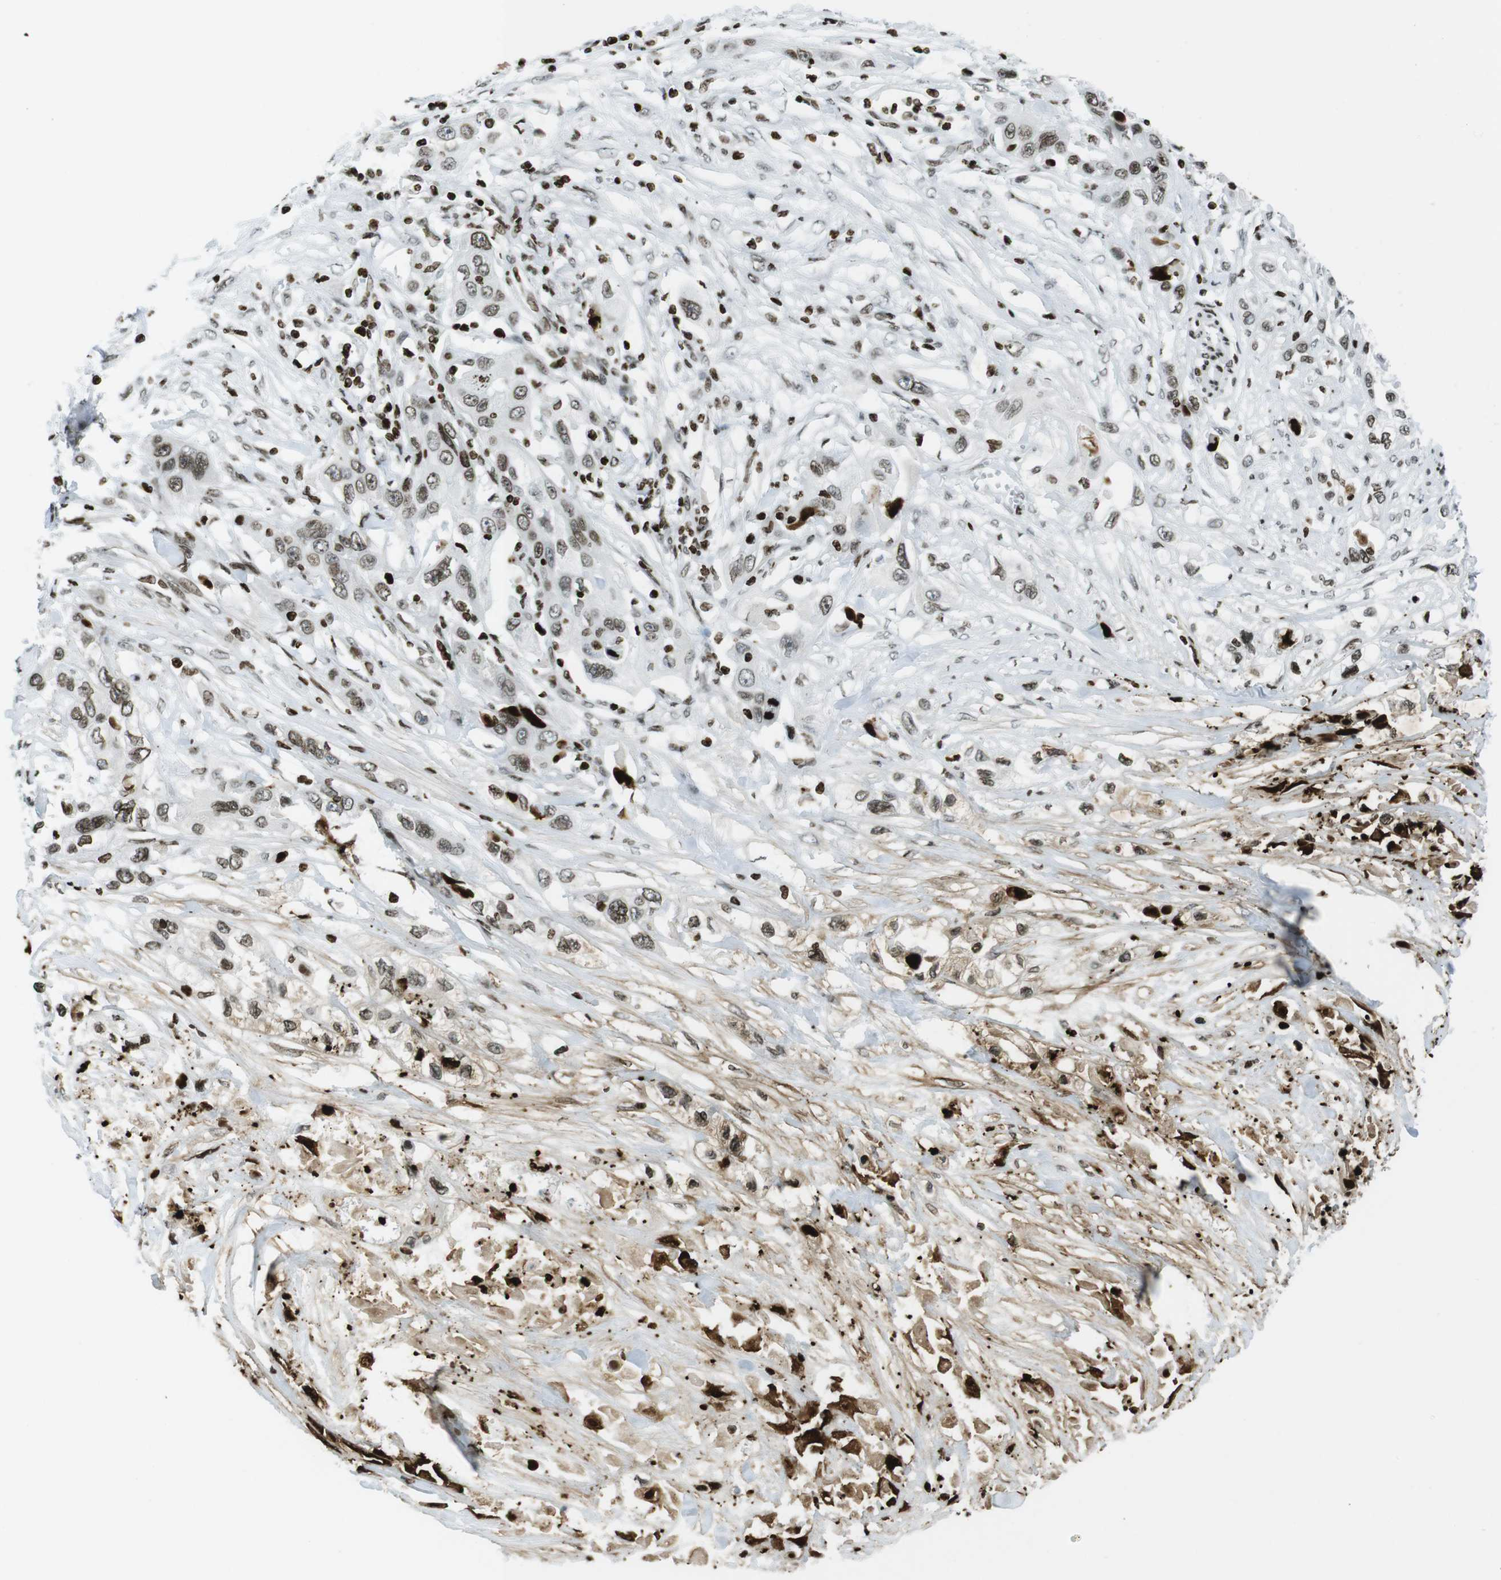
{"staining": {"intensity": "weak", "quantity": ">75%", "location": "nuclear"}, "tissue": "pancreatic cancer", "cell_type": "Tumor cells", "image_type": "cancer", "snomed": [{"axis": "morphology", "description": "Adenocarcinoma, NOS"}, {"axis": "topography", "description": "Pancreas"}], "caption": "A low amount of weak nuclear expression is present in approximately >75% of tumor cells in adenocarcinoma (pancreatic) tissue. (brown staining indicates protein expression, while blue staining denotes nuclei).", "gene": "H2AC8", "patient": {"sex": "female", "age": 70}}